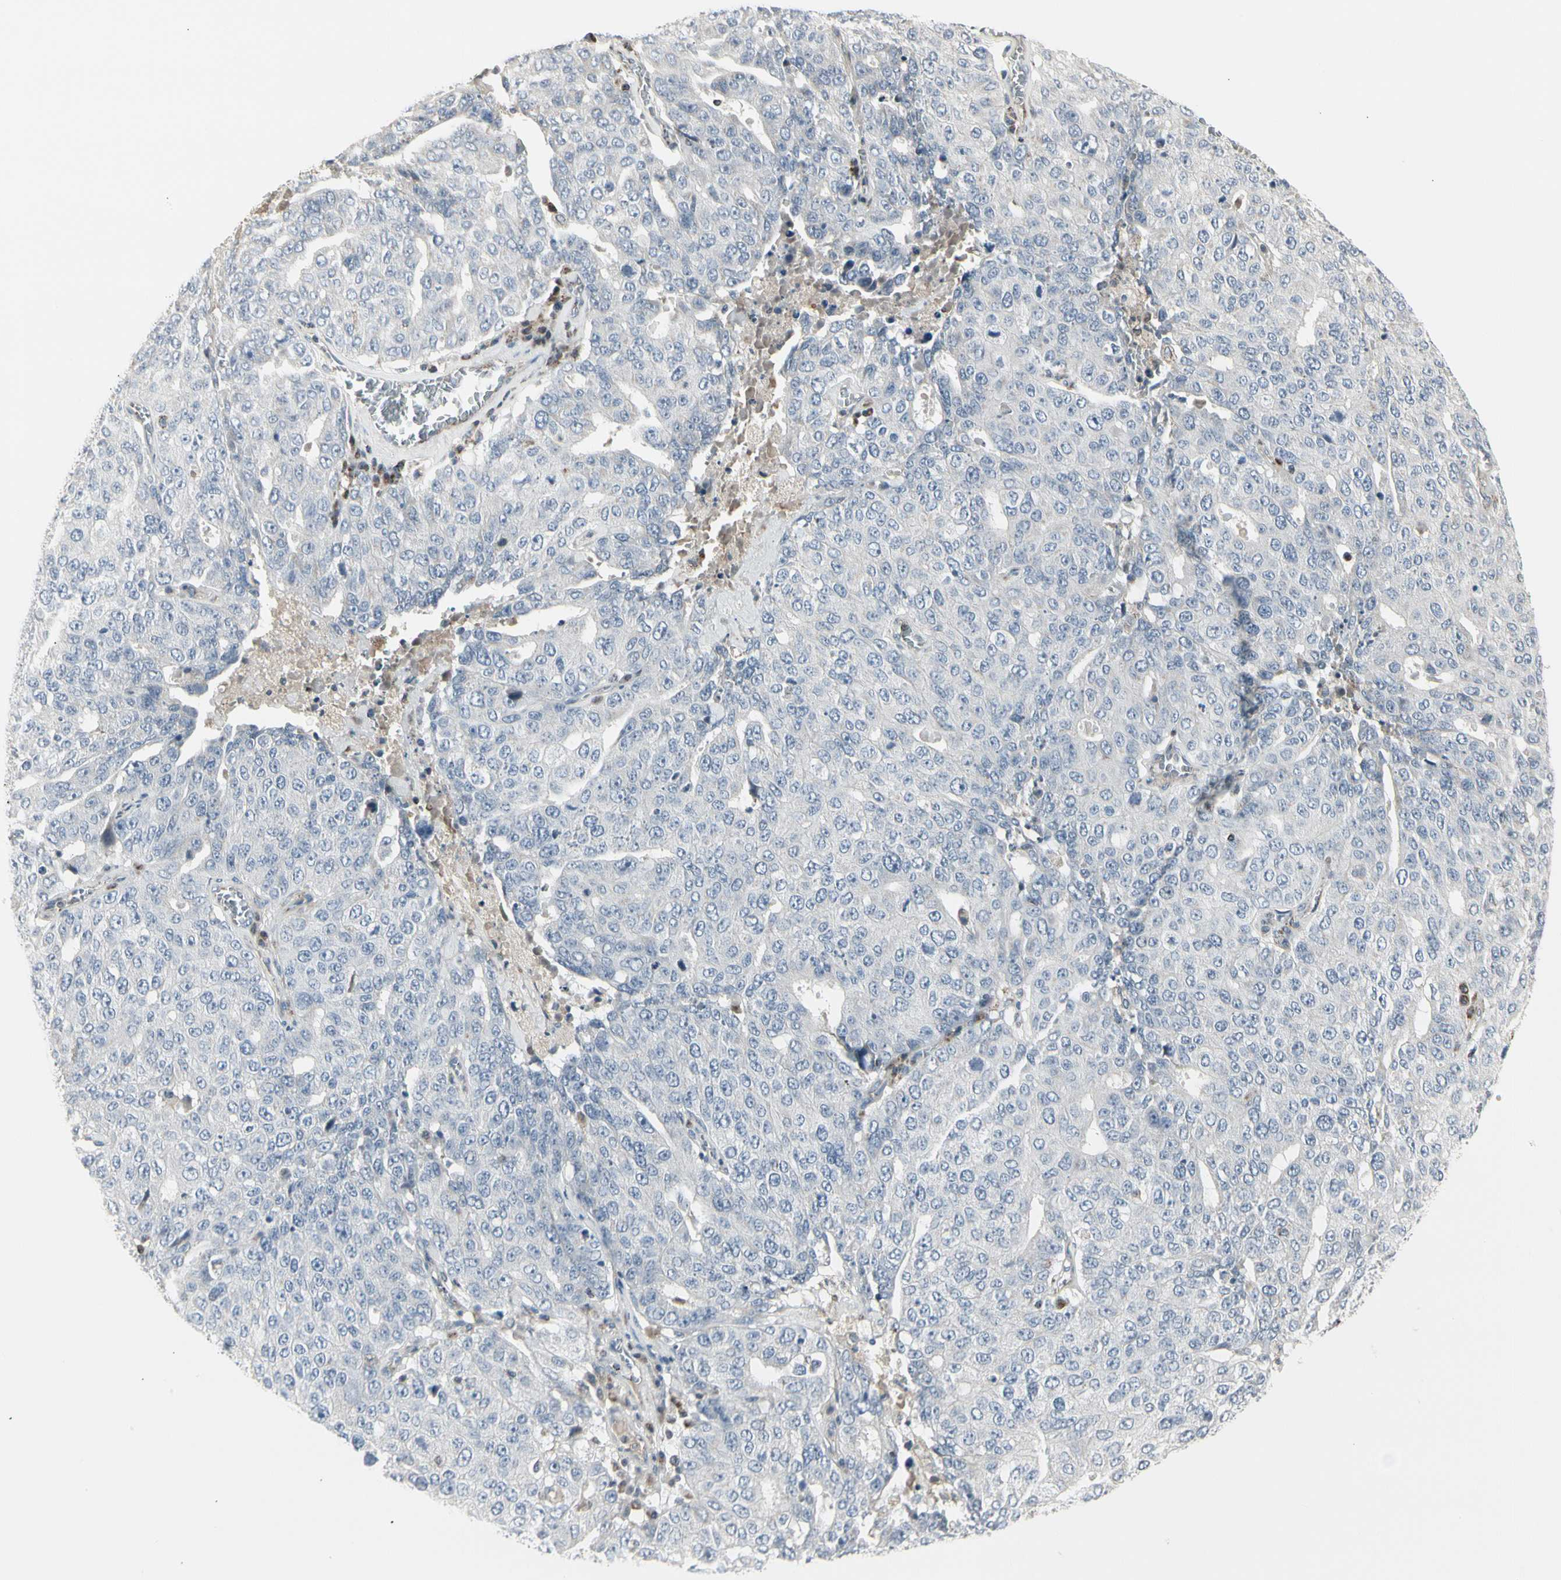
{"staining": {"intensity": "negative", "quantity": "none", "location": "none"}, "tissue": "ovarian cancer", "cell_type": "Tumor cells", "image_type": "cancer", "snomed": [{"axis": "morphology", "description": "Carcinoma, endometroid"}, {"axis": "topography", "description": "Ovary"}], "caption": "Micrograph shows no protein staining in tumor cells of ovarian cancer tissue. (DAB IHC with hematoxylin counter stain).", "gene": "TMEM176A", "patient": {"sex": "female", "age": 62}}